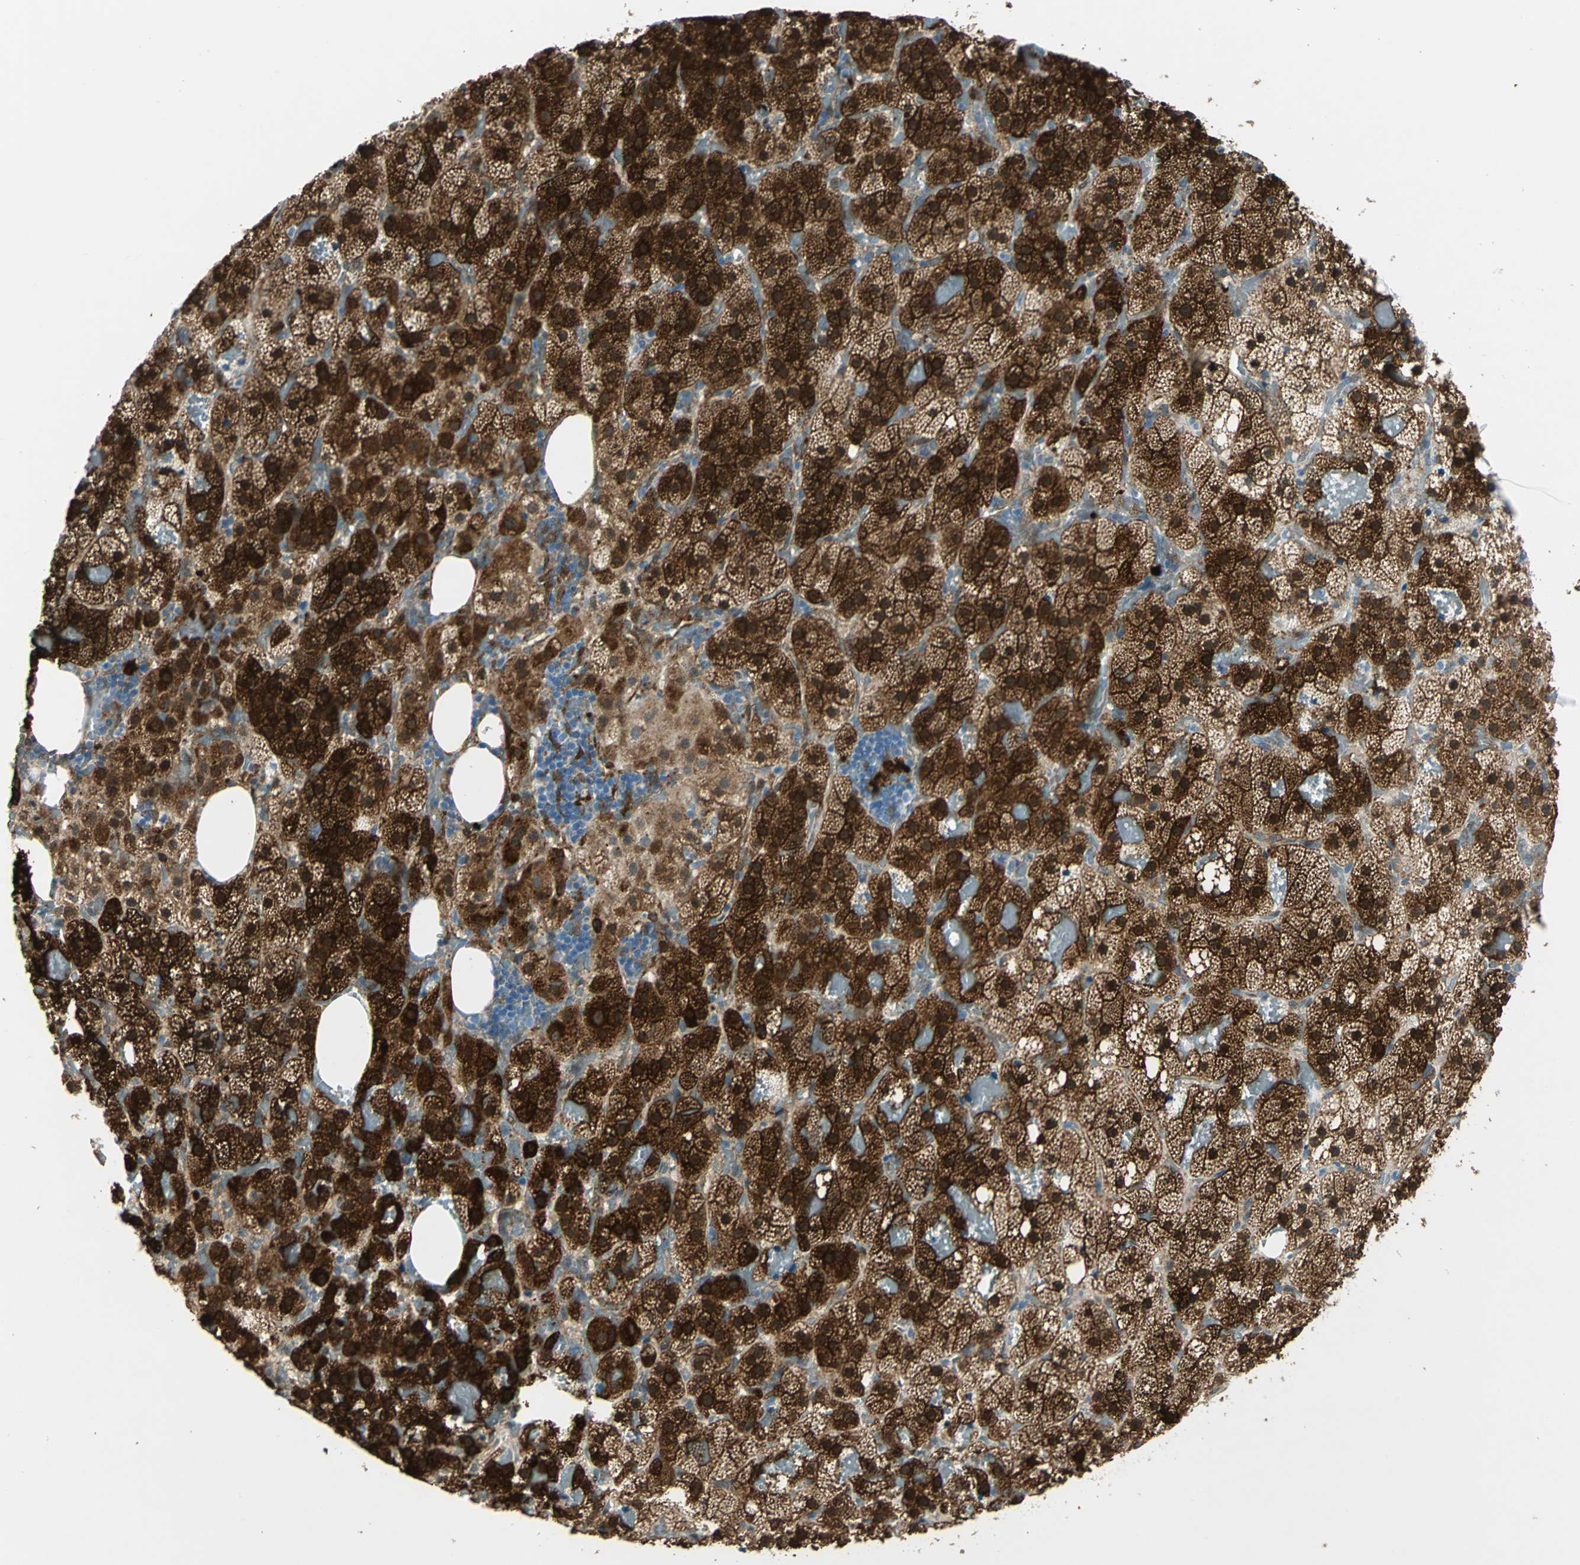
{"staining": {"intensity": "strong", "quantity": ">75%", "location": "cytoplasmic/membranous"}, "tissue": "adrenal gland", "cell_type": "Glandular cells", "image_type": "normal", "snomed": [{"axis": "morphology", "description": "Normal tissue, NOS"}, {"axis": "topography", "description": "Adrenal gland"}], "caption": "This histopathology image reveals immunohistochemistry (IHC) staining of normal human adrenal gland, with high strong cytoplasmic/membranous expression in approximately >75% of glandular cells.", "gene": "HSPB1", "patient": {"sex": "female", "age": 59}}